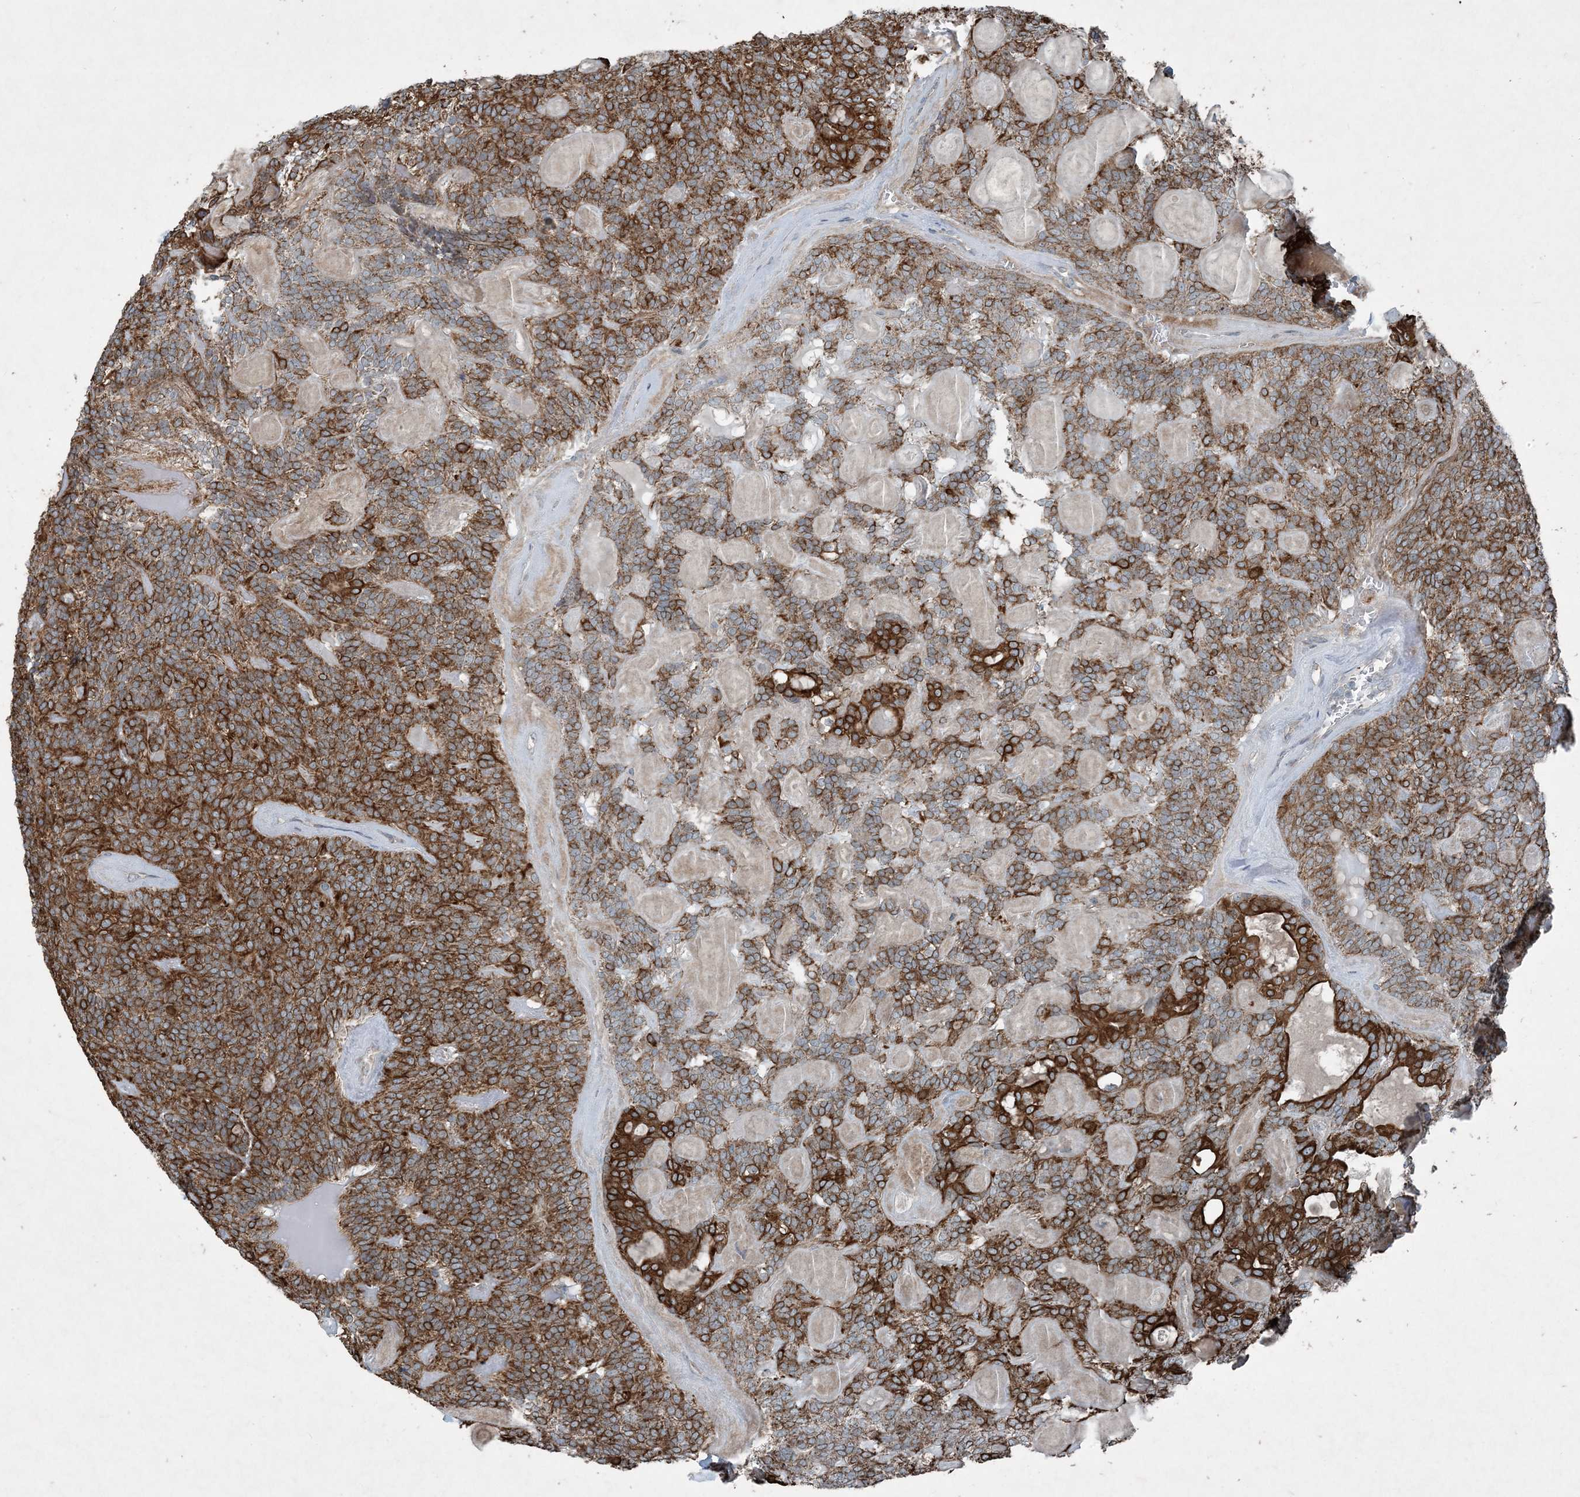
{"staining": {"intensity": "strong", "quantity": ">75%", "location": "cytoplasmic/membranous"}, "tissue": "head and neck cancer", "cell_type": "Tumor cells", "image_type": "cancer", "snomed": [{"axis": "morphology", "description": "Adenocarcinoma, NOS"}, {"axis": "topography", "description": "Head-Neck"}], "caption": "A micrograph showing strong cytoplasmic/membranous expression in approximately >75% of tumor cells in adenocarcinoma (head and neck), as visualized by brown immunohistochemical staining.", "gene": "PC", "patient": {"sex": "male", "age": 66}}